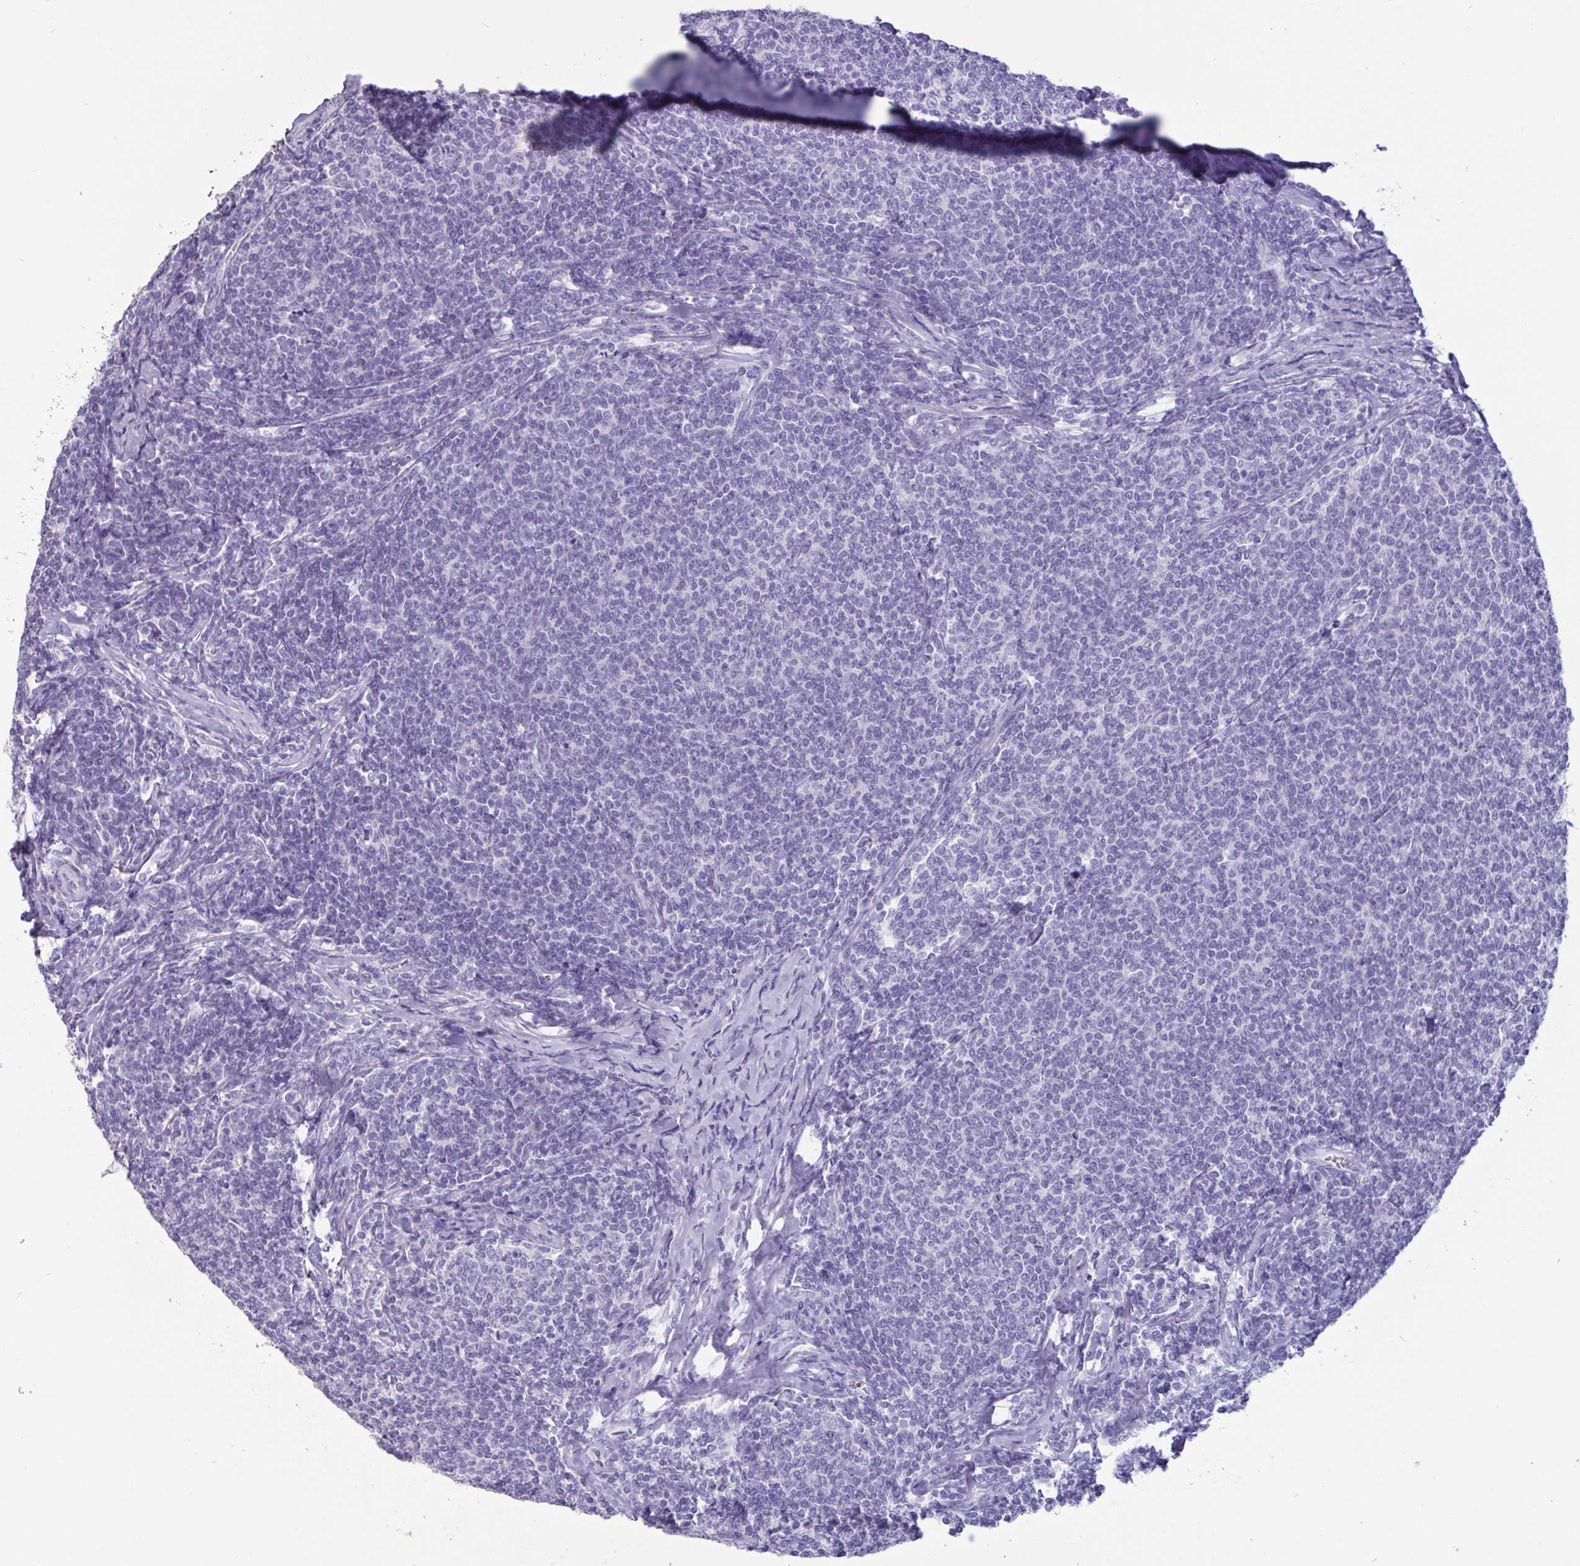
{"staining": {"intensity": "negative", "quantity": "none", "location": "none"}, "tissue": "lymphoma", "cell_type": "Tumor cells", "image_type": "cancer", "snomed": [{"axis": "morphology", "description": "Malignant lymphoma, non-Hodgkin's type, Low grade"}, {"axis": "topography", "description": "Lymph node"}], "caption": "High magnification brightfield microscopy of malignant lymphoma, non-Hodgkin's type (low-grade) stained with DAB (3,3'-diaminobenzidine) (brown) and counterstained with hematoxylin (blue): tumor cells show no significant positivity.", "gene": "TNNC1", "patient": {"sex": "male", "age": 52}}